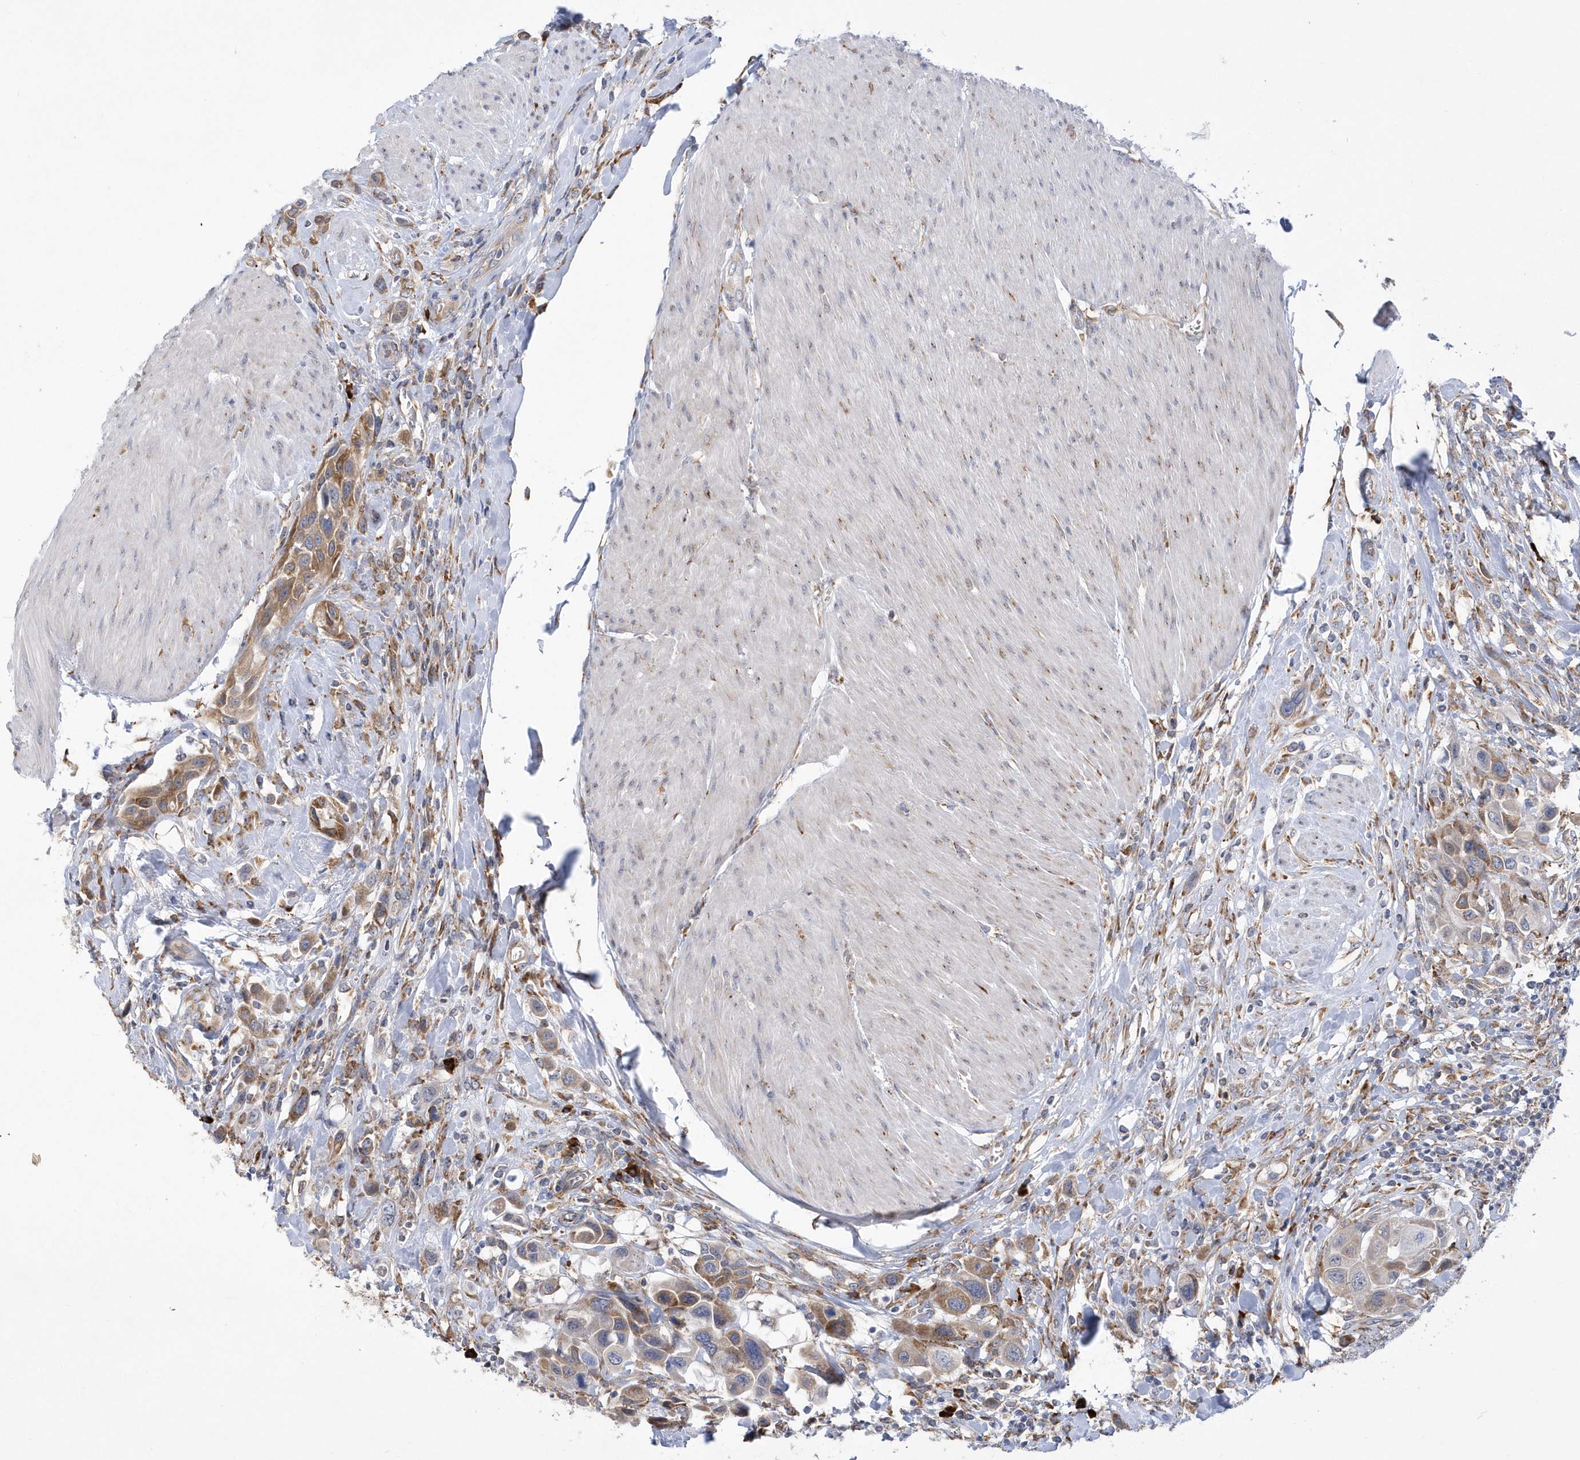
{"staining": {"intensity": "moderate", "quantity": ">75%", "location": "cytoplasmic/membranous"}, "tissue": "urothelial cancer", "cell_type": "Tumor cells", "image_type": "cancer", "snomed": [{"axis": "morphology", "description": "Urothelial carcinoma, High grade"}, {"axis": "topography", "description": "Urinary bladder"}], "caption": "Immunohistochemical staining of human high-grade urothelial carcinoma displays moderate cytoplasmic/membranous protein expression in about >75% of tumor cells.", "gene": "MED31", "patient": {"sex": "male", "age": 50}}